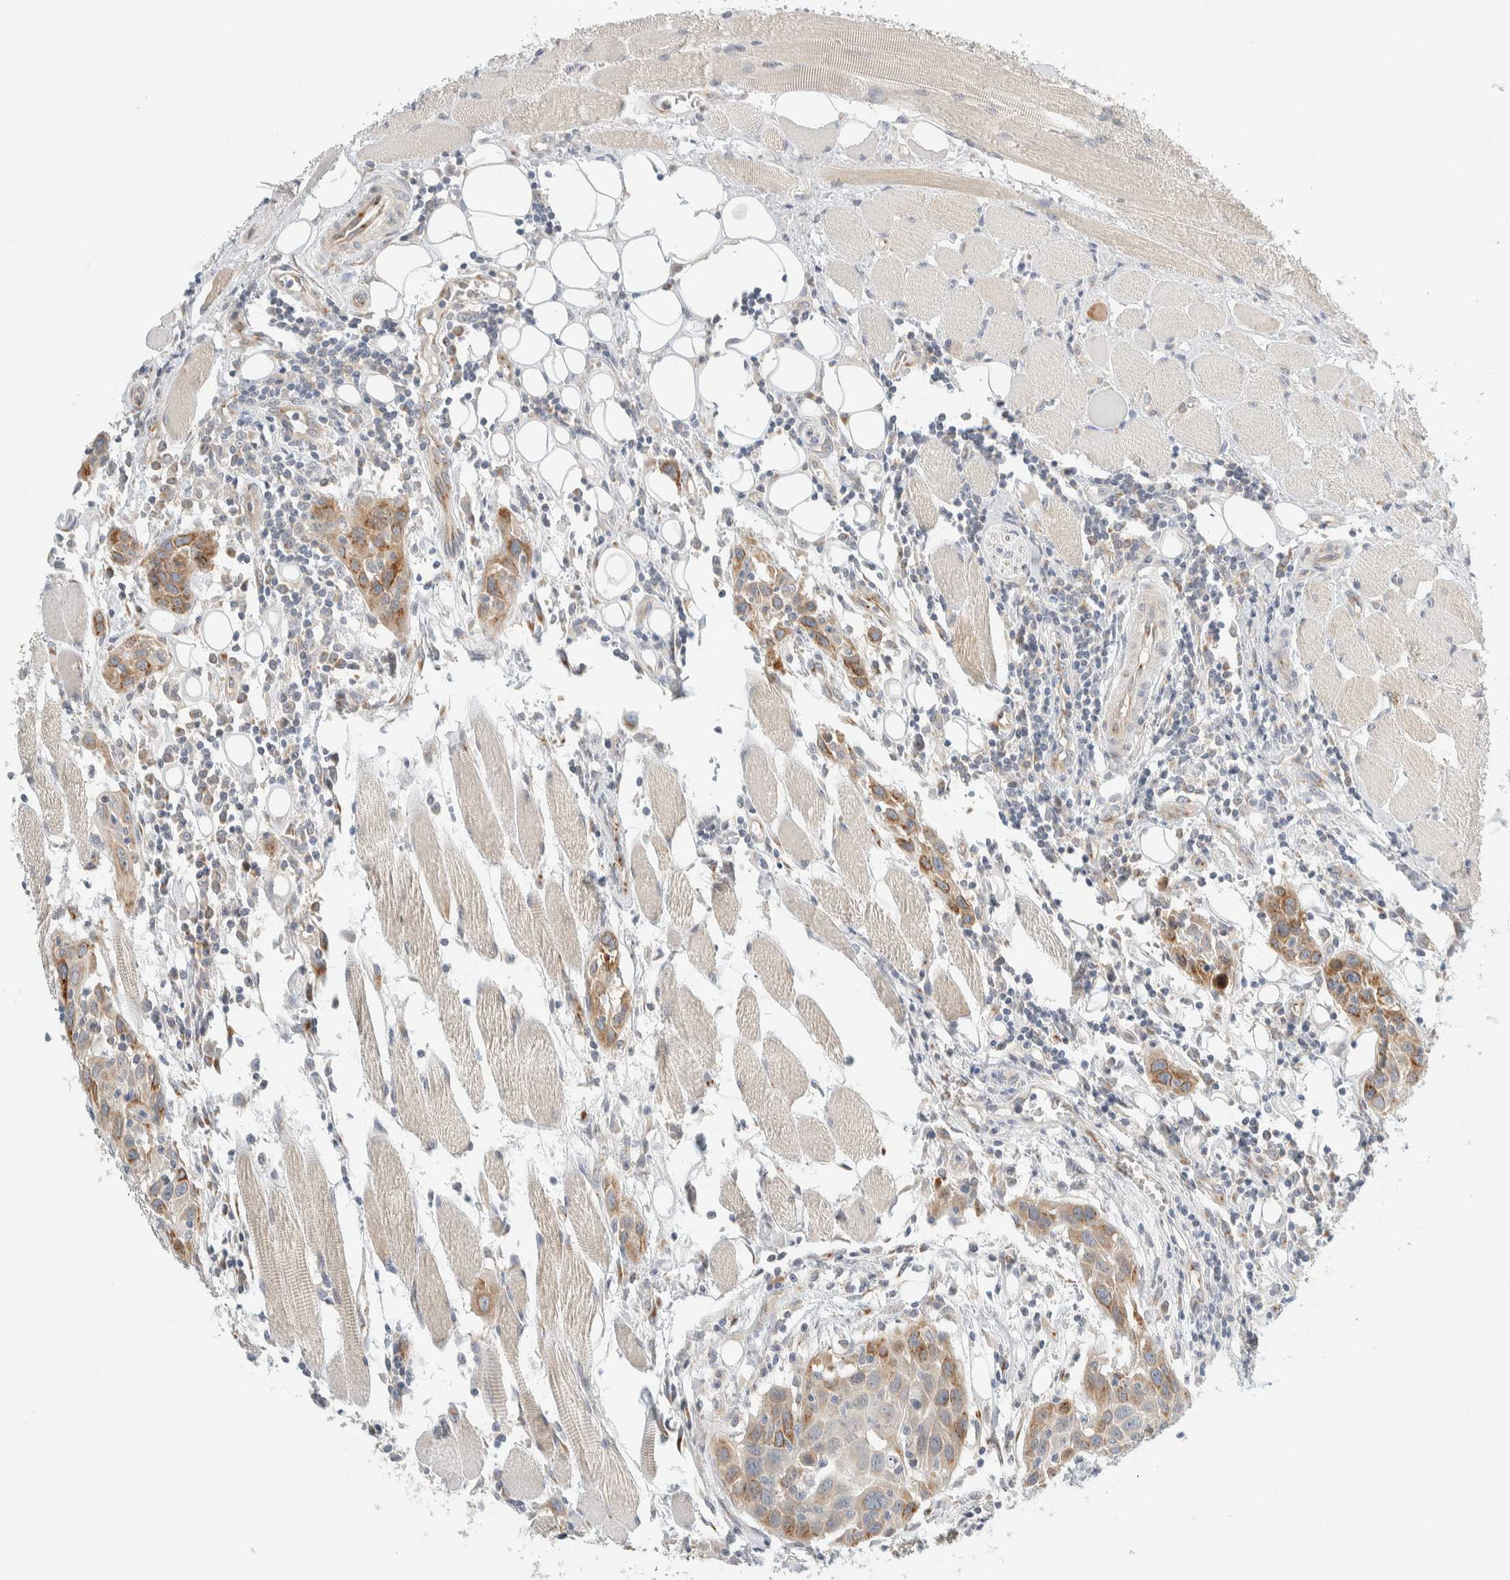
{"staining": {"intensity": "moderate", "quantity": ">75%", "location": "cytoplasmic/membranous"}, "tissue": "head and neck cancer", "cell_type": "Tumor cells", "image_type": "cancer", "snomed": [{"axis": "morphology", "description": "Squamous cell carcinoma, NOS"}, {"axis": "topography", "description": "Oral tissue"}, {"axis": "topography", "description": "Head-Neck"}], "caption": "Head and neck squamous cell carcinoma stained with a brown dye reveals moderate cytoplasmic/membranous positive positivity in about >75% of tumor cells.", "gene": "TMEM184B", "patient": {"sex": "female", "age": 50}}